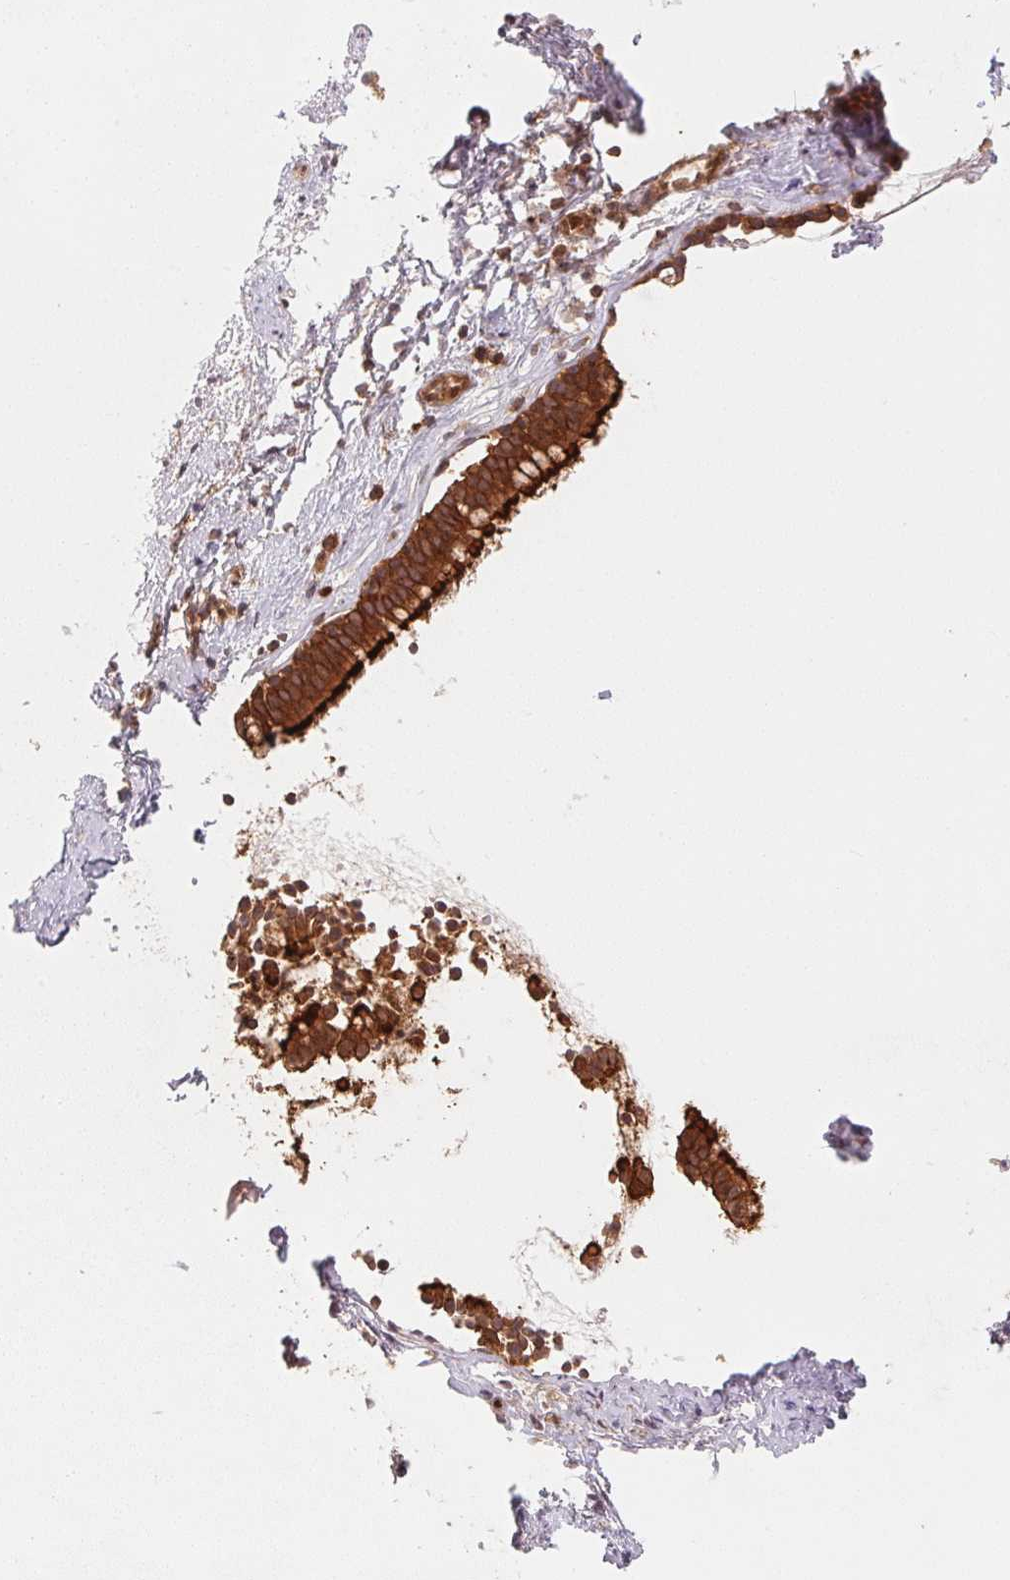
{"staining": {"intensity": "strong", "quantity": ">75%", "location": "cytoplasmic/membranous,nuclear"}, "tissue": "nasopharynx", "cell_type": "Respiratory epithelial cells", "image_type": "normal", "snomed": [{"axis": "morphology", "description": "Normal tissue, NOS"}, {"axis": "topography", "description": "Nasopharynx"}], "caption": "IHC photomicrograph of unremarkable nasopharynx: human nasopharynx stained using IHC reveals high levels of strong protein expression localized specifically in the cytoplasmic/membranous,nuclear of respiratory epithelial cells, appearing as a cytoplasmic/membranous,nuclear brown color.", "gene": "CCDC102B", "patient": {"sex": "male", "age": 24}}